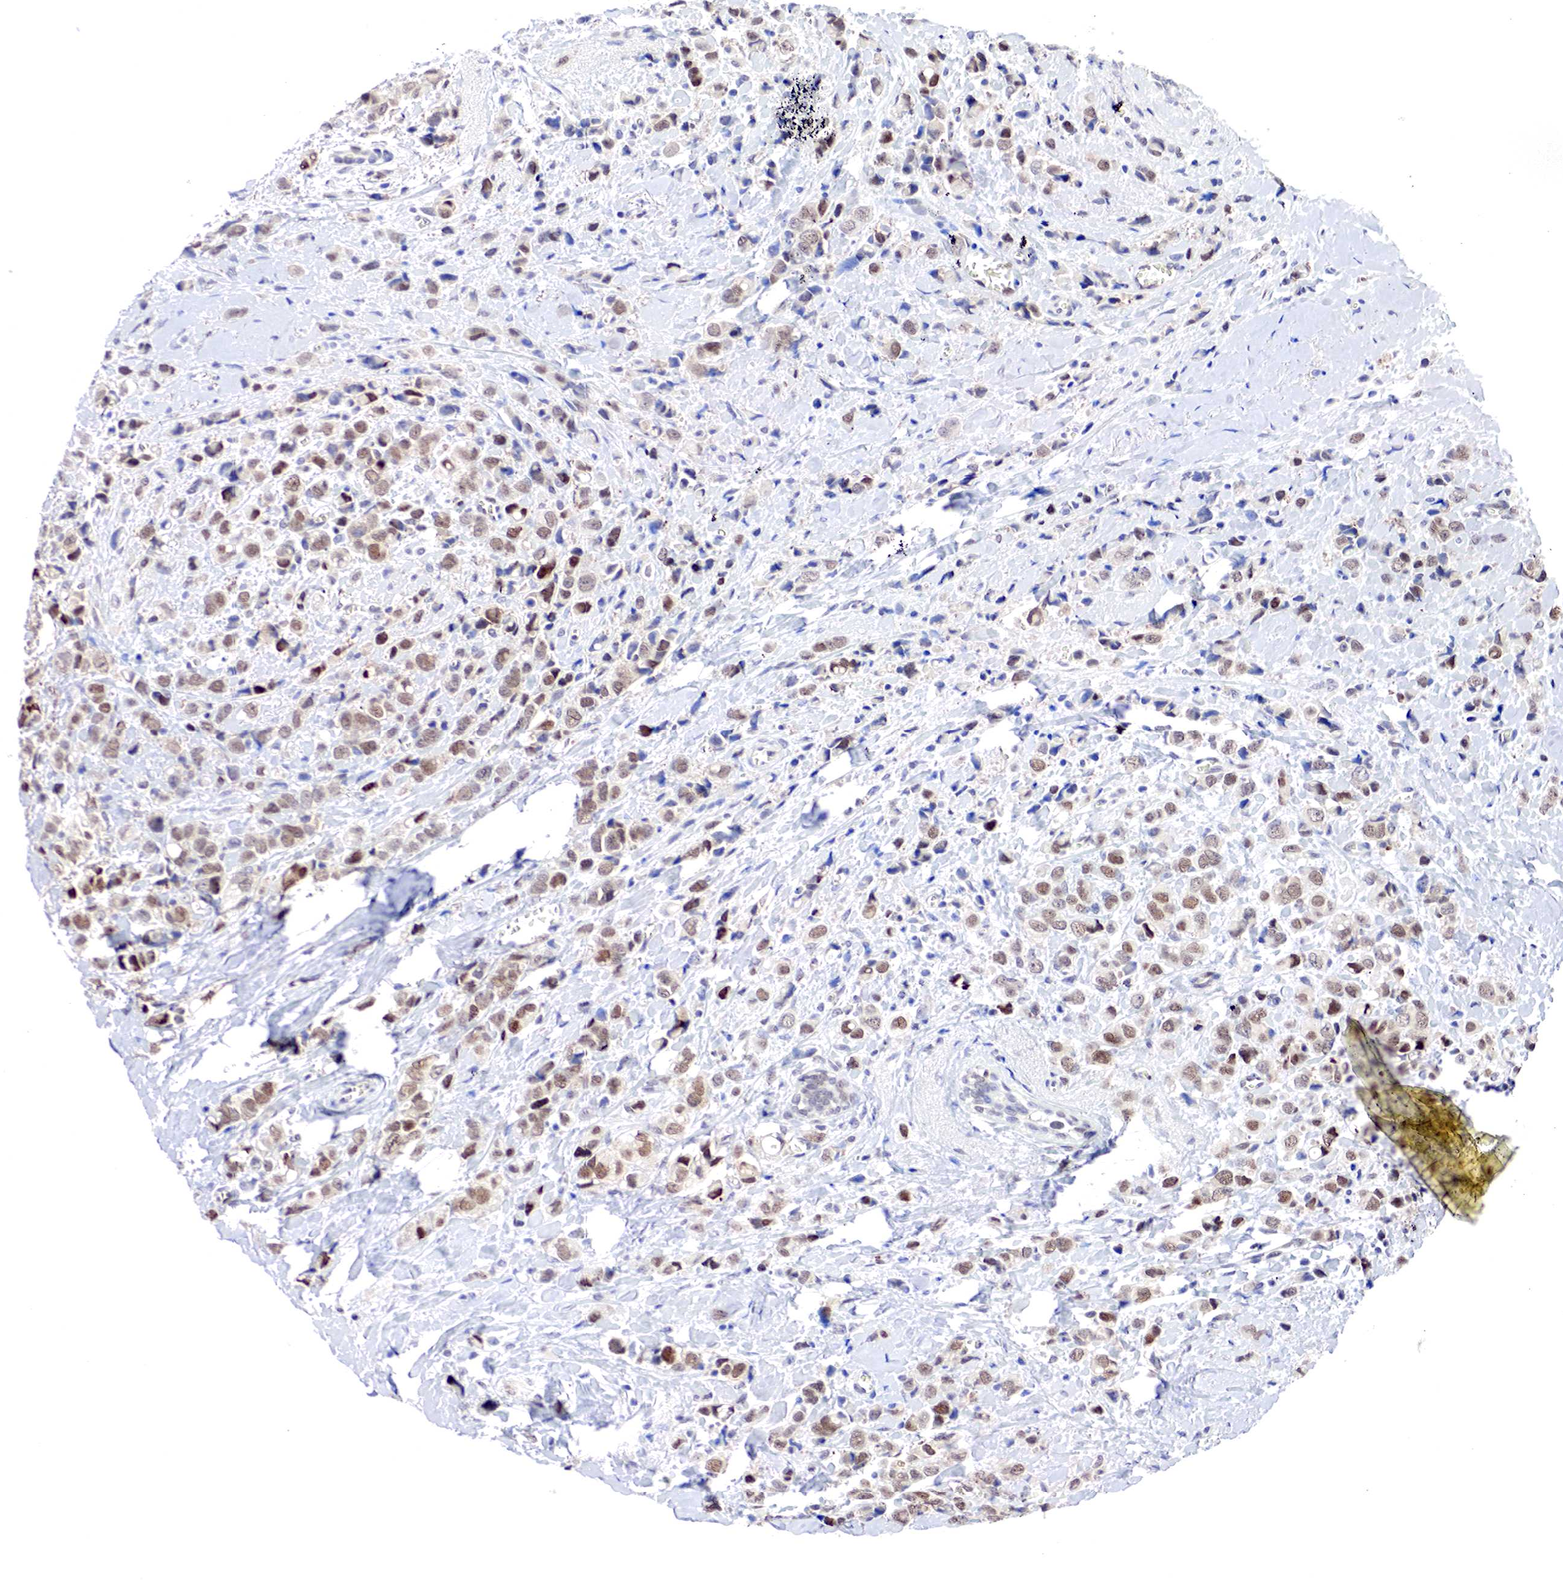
{"staining": {"intensity": "moderate", "quantity": "25%-75%", "location": "cytoplasmic/membranous,nuclear"}, "tissue": "breast cancer", "cell_type": "Tumor cells", "image_type": "cancer", "snomed": [{"axis": "morphology", "description": "Lobular carcinoma"}, {"axis": "topography", "description": "Breast"}], "caption": "An IHC image of tumor tissue is shown. Protein staining in brown labels moderate cytoplasmic/membranous and nuclear positivity in breast cancer (lobular carcinoma) within tumor cells.", "gene": "PABIR2", "patient": {"sex": "female", "age": 57}}